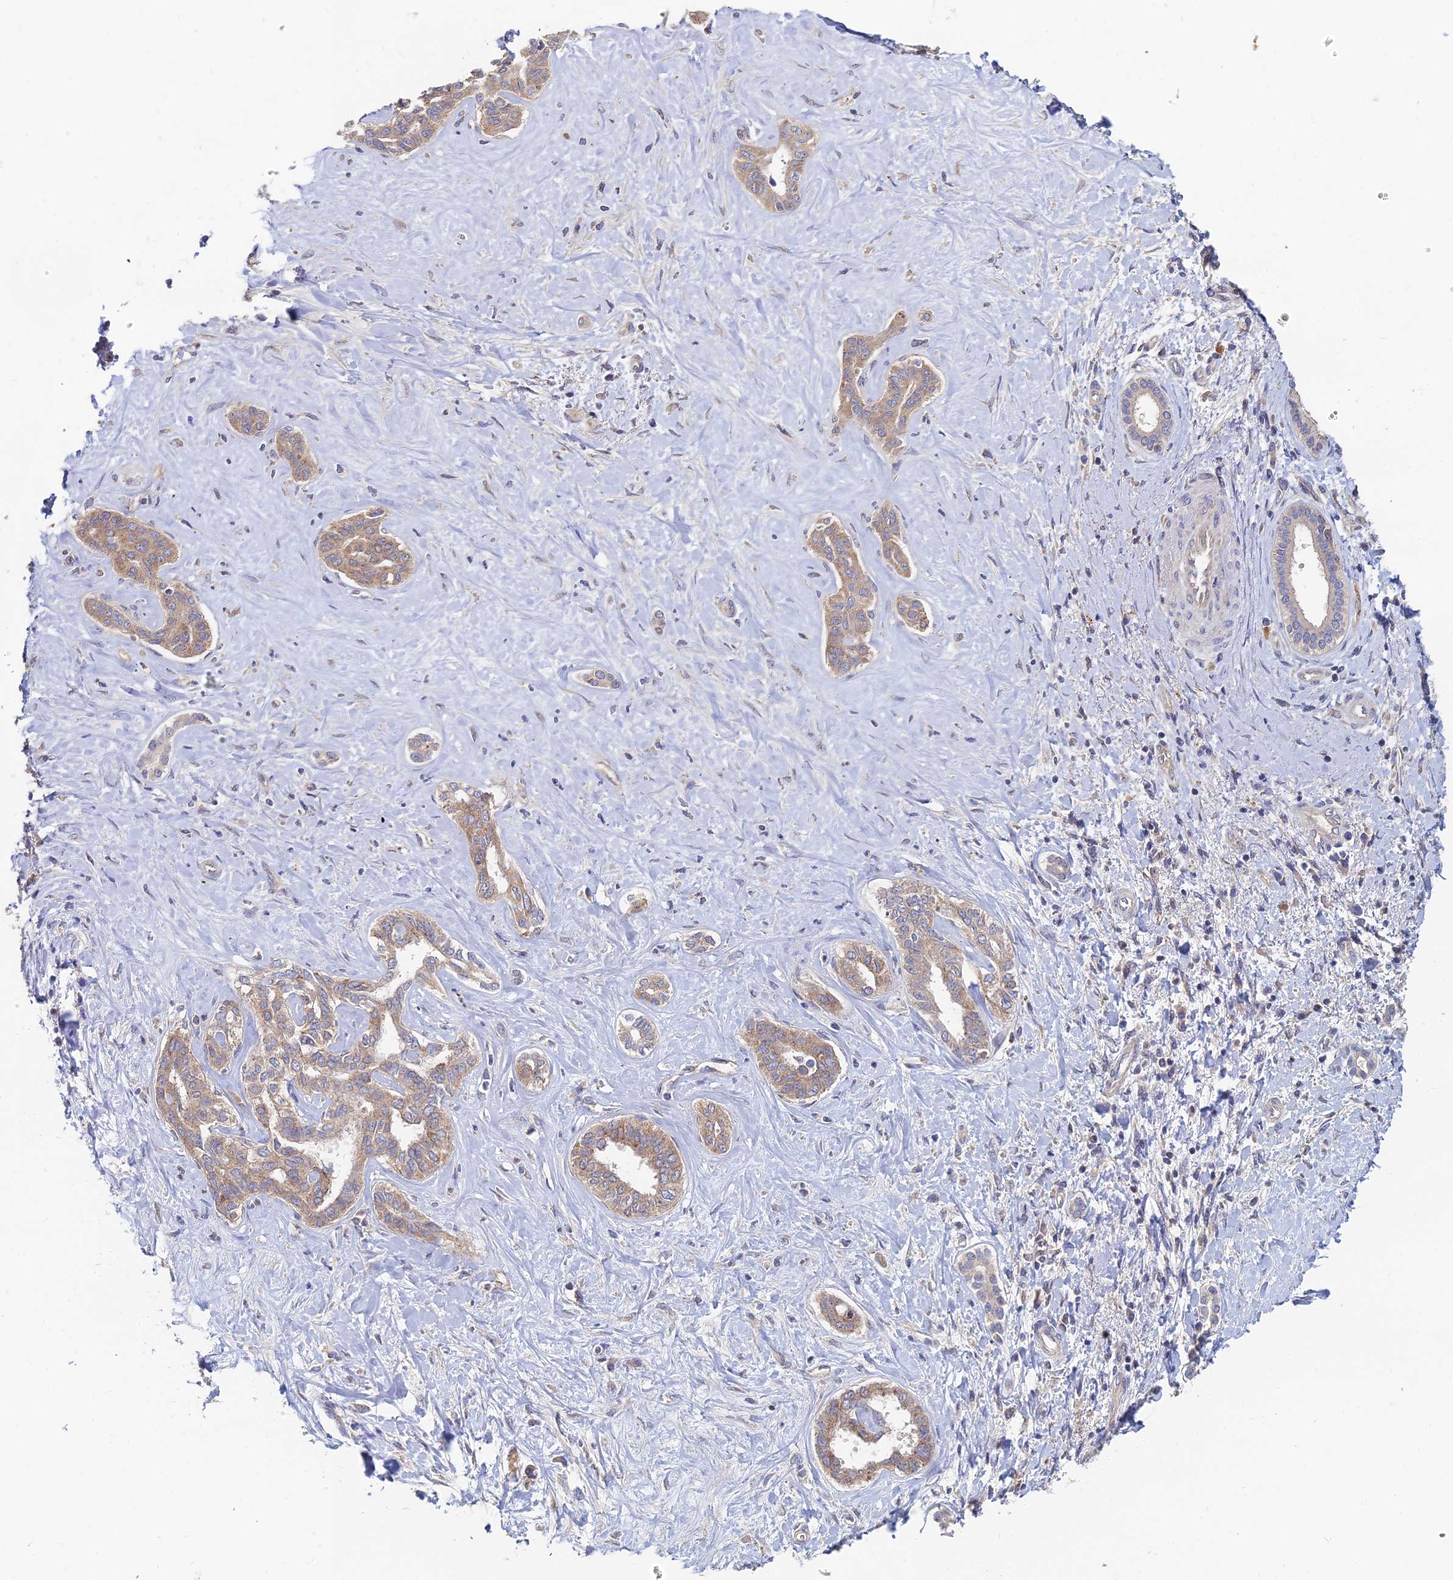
{"staining": {"intensity": "moderate", "quantity": ">75%", "location": "cytoplasmic/membranous"}, "tissue": "liver cancer", "cell_type": "Tumor cells", "image_type": "cancer", "snomed": [{"axis": "morphology", "description": "Cholangiocarcinoma"}, {"axis": "topography", "description": "Liver"}], "caption": "An IHC micrograph of neoplastic tissue is shown. Protein staining in brown highlights moderate cytoplasmic/membranous positivity in liver cholangiocarcinoma within tumor cells. (Stains: DAB in brown, nuclei in blue, Microscopy: brightfield microscopy at high magnification).", "gene": "CCZ1", "patient": {"sex": "female", "age": 77}}